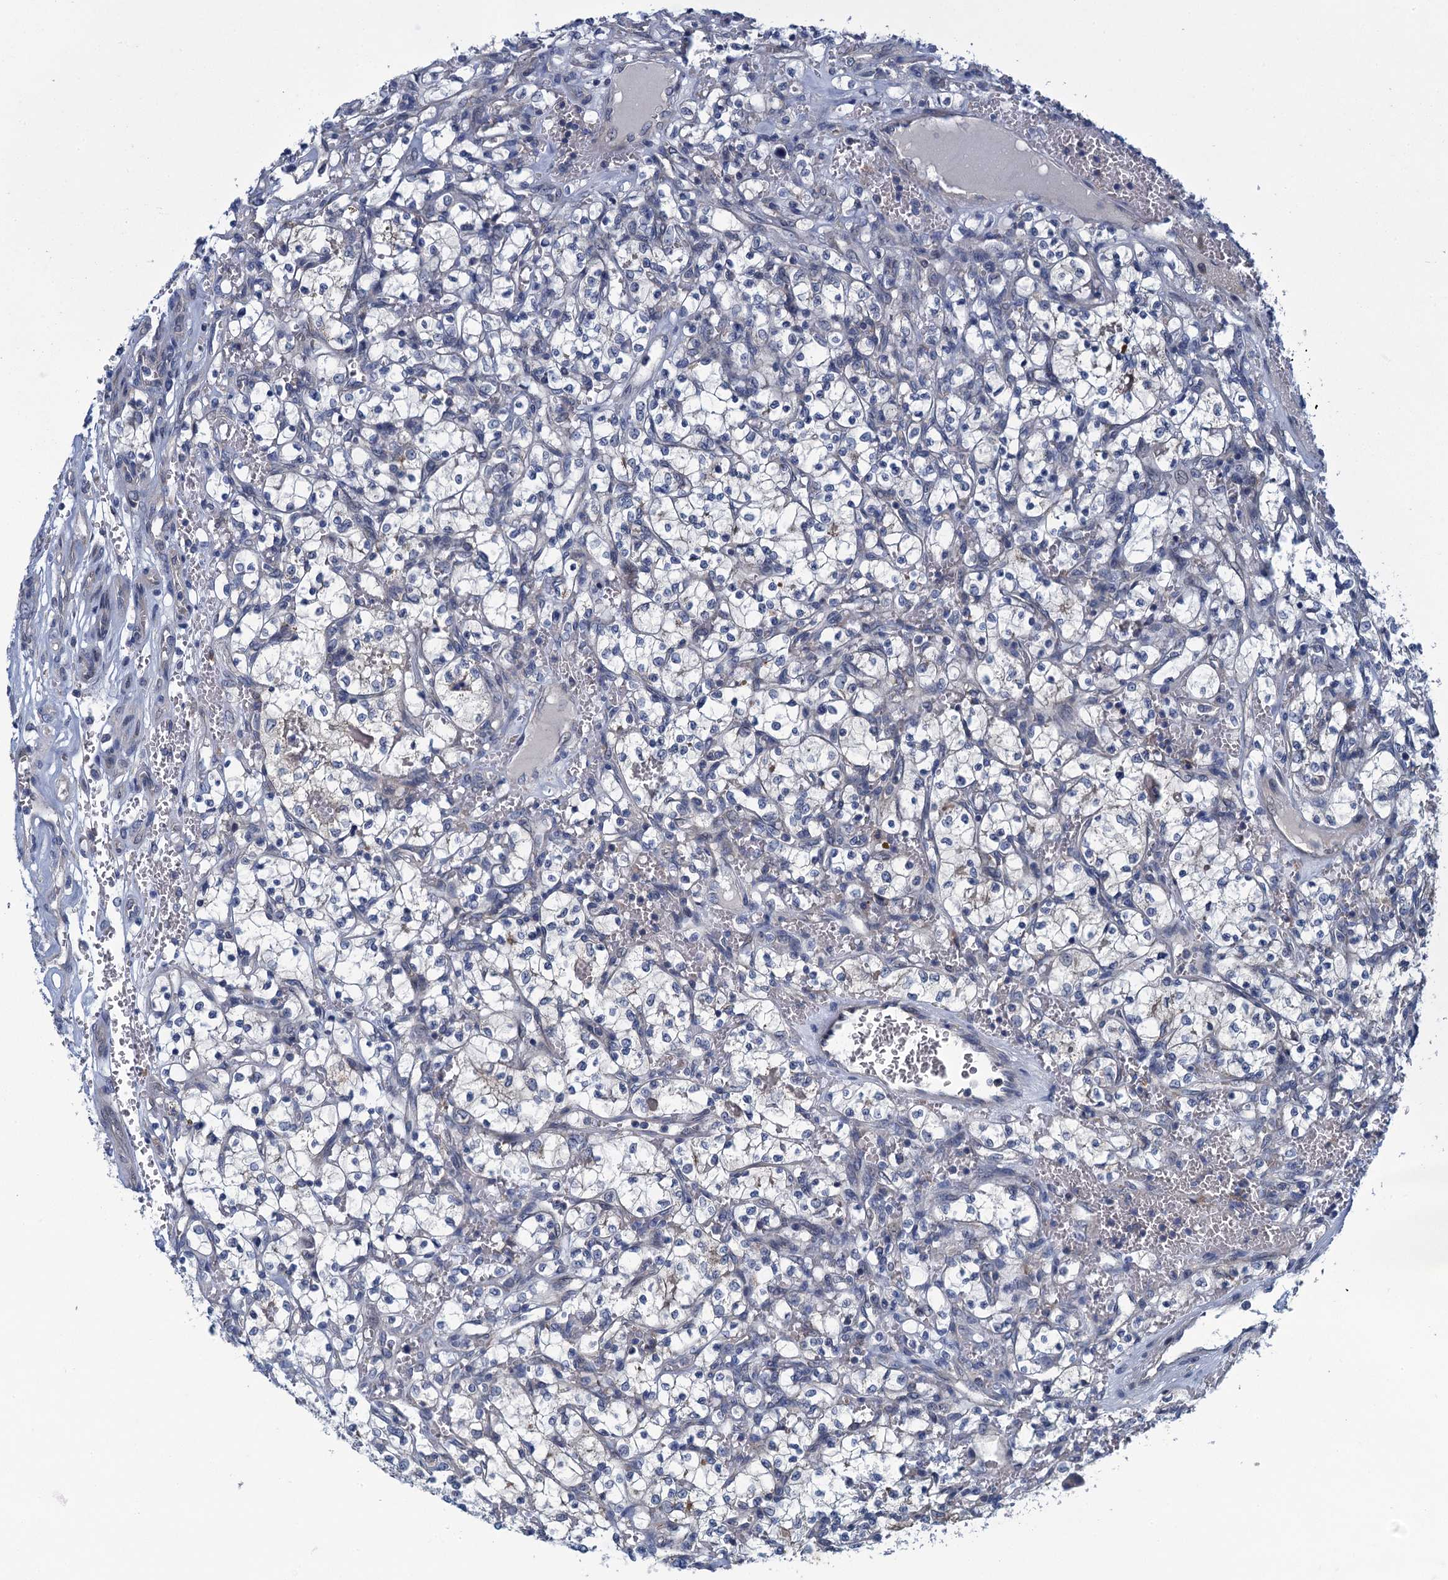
{"staining": {"intensity": "negative", "quantity": "none", "location": "none"}, "tissue": "renal cancer", "cell_type": "Tumor cells", "image_type": "cancer", "snomed": [{"axis": "morphology", "description": "Adenocarcinoma, NOS"}, {"axis": "topography", "description": "Kidney"}], "caption": "This is an immunohistochemistry (IHC) micrograph of human renal cancer. There is no expression in tumor cells.", "gene": "NCKAP1L", "patient": {"sex": "female", "age": 69}}